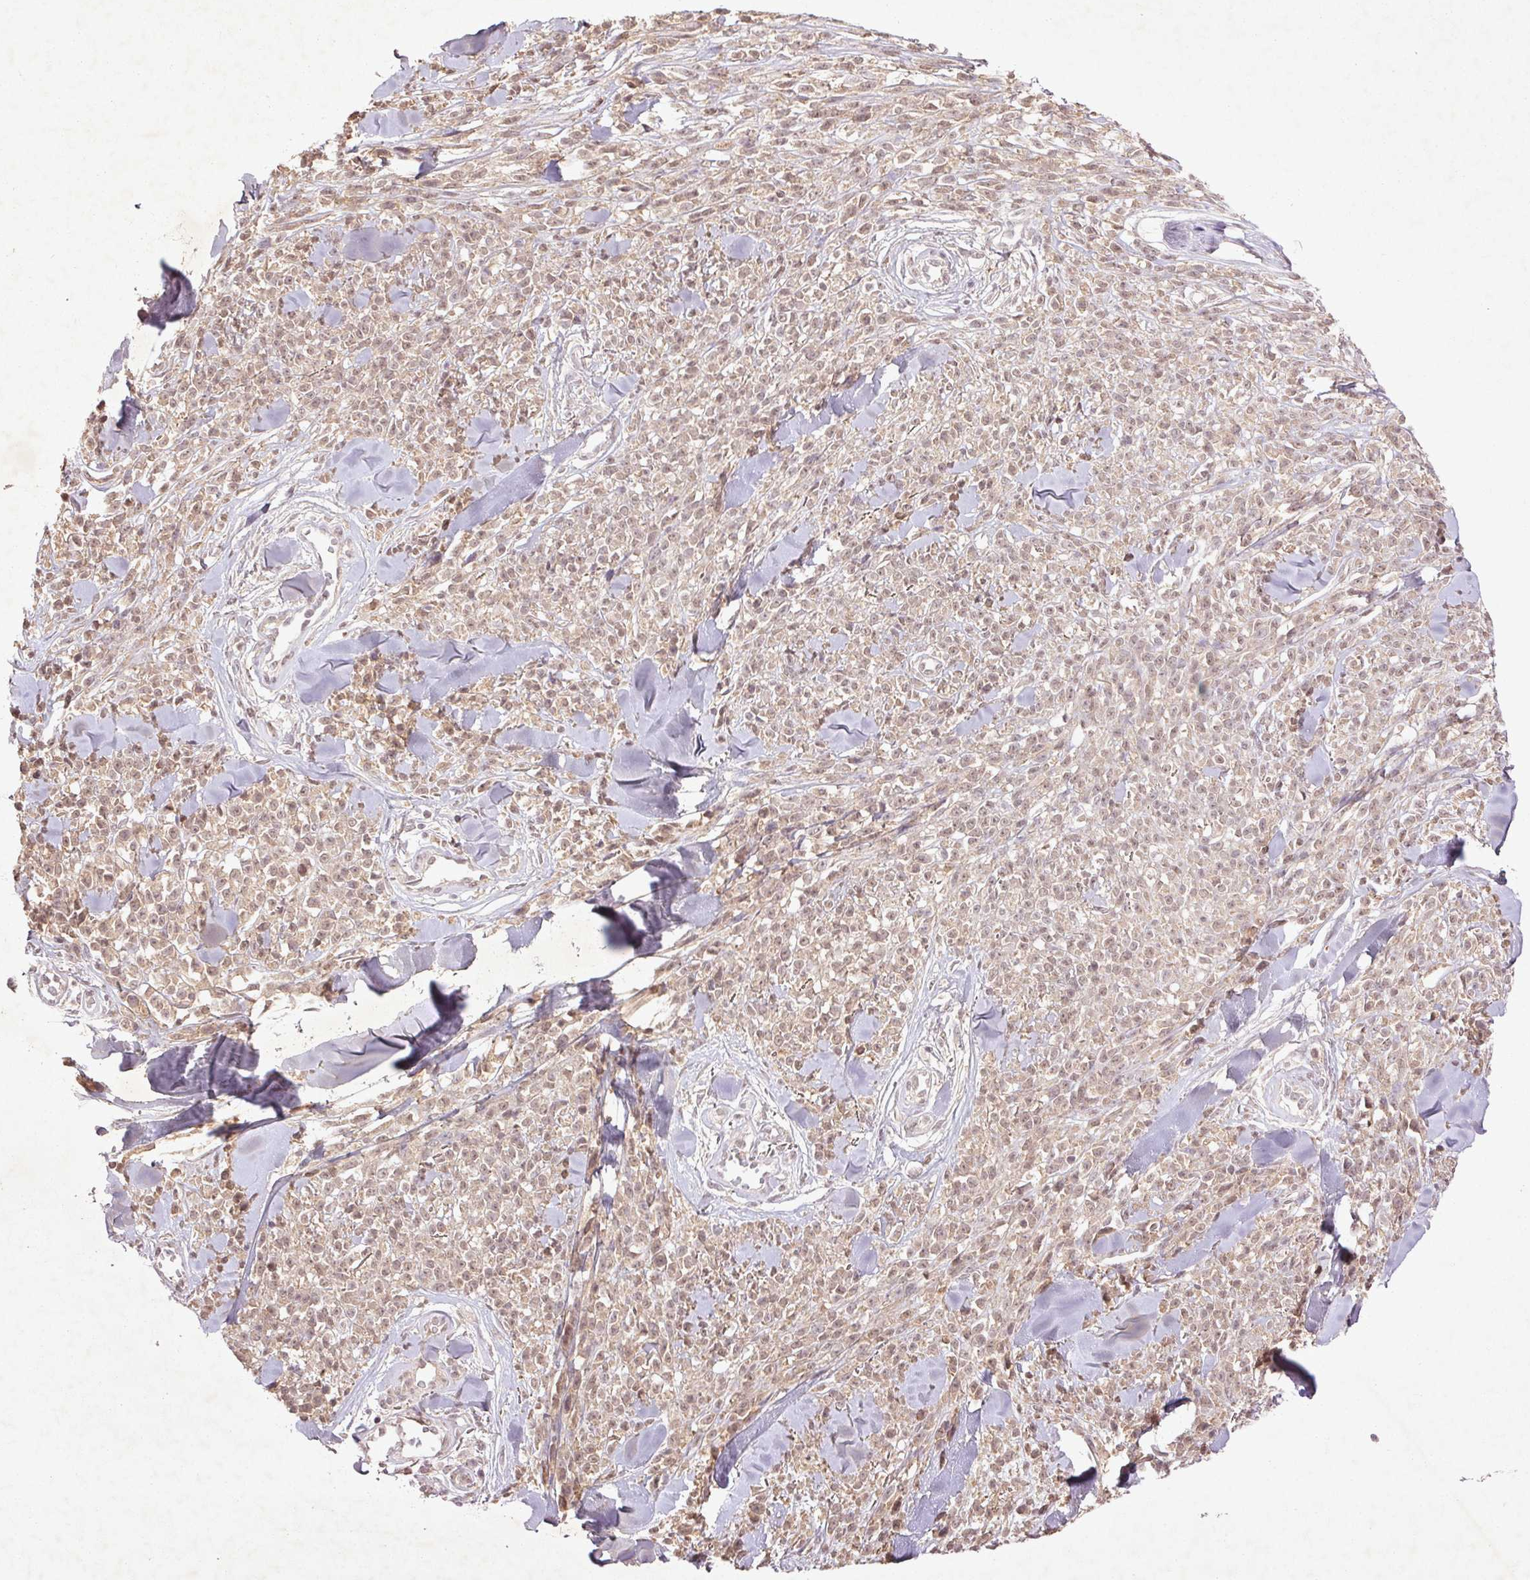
{"staining": {"intensity": "weak", "quantity": "25%-75%", "location": "nuclear"}, "tissue": "melanoma", "cell_type": "Tumor cells", "image_type": "cancer", "snomed": [{"axis": "morphology", "description": "Malignant melanoma, NOS"}, {"axis": "topography", "description": "Skin"}, {"axis": "topography", "description": "Skin of trunk"}], "caption": "The photomicrograph exhibits immunohistochemical staining of malignant melanoma. There is weak nuclear positivity is seen in approximately 25%-75% of tumor cells.", "gene": "FAM168B", "patient": {"sex": "male", "age": 74}}